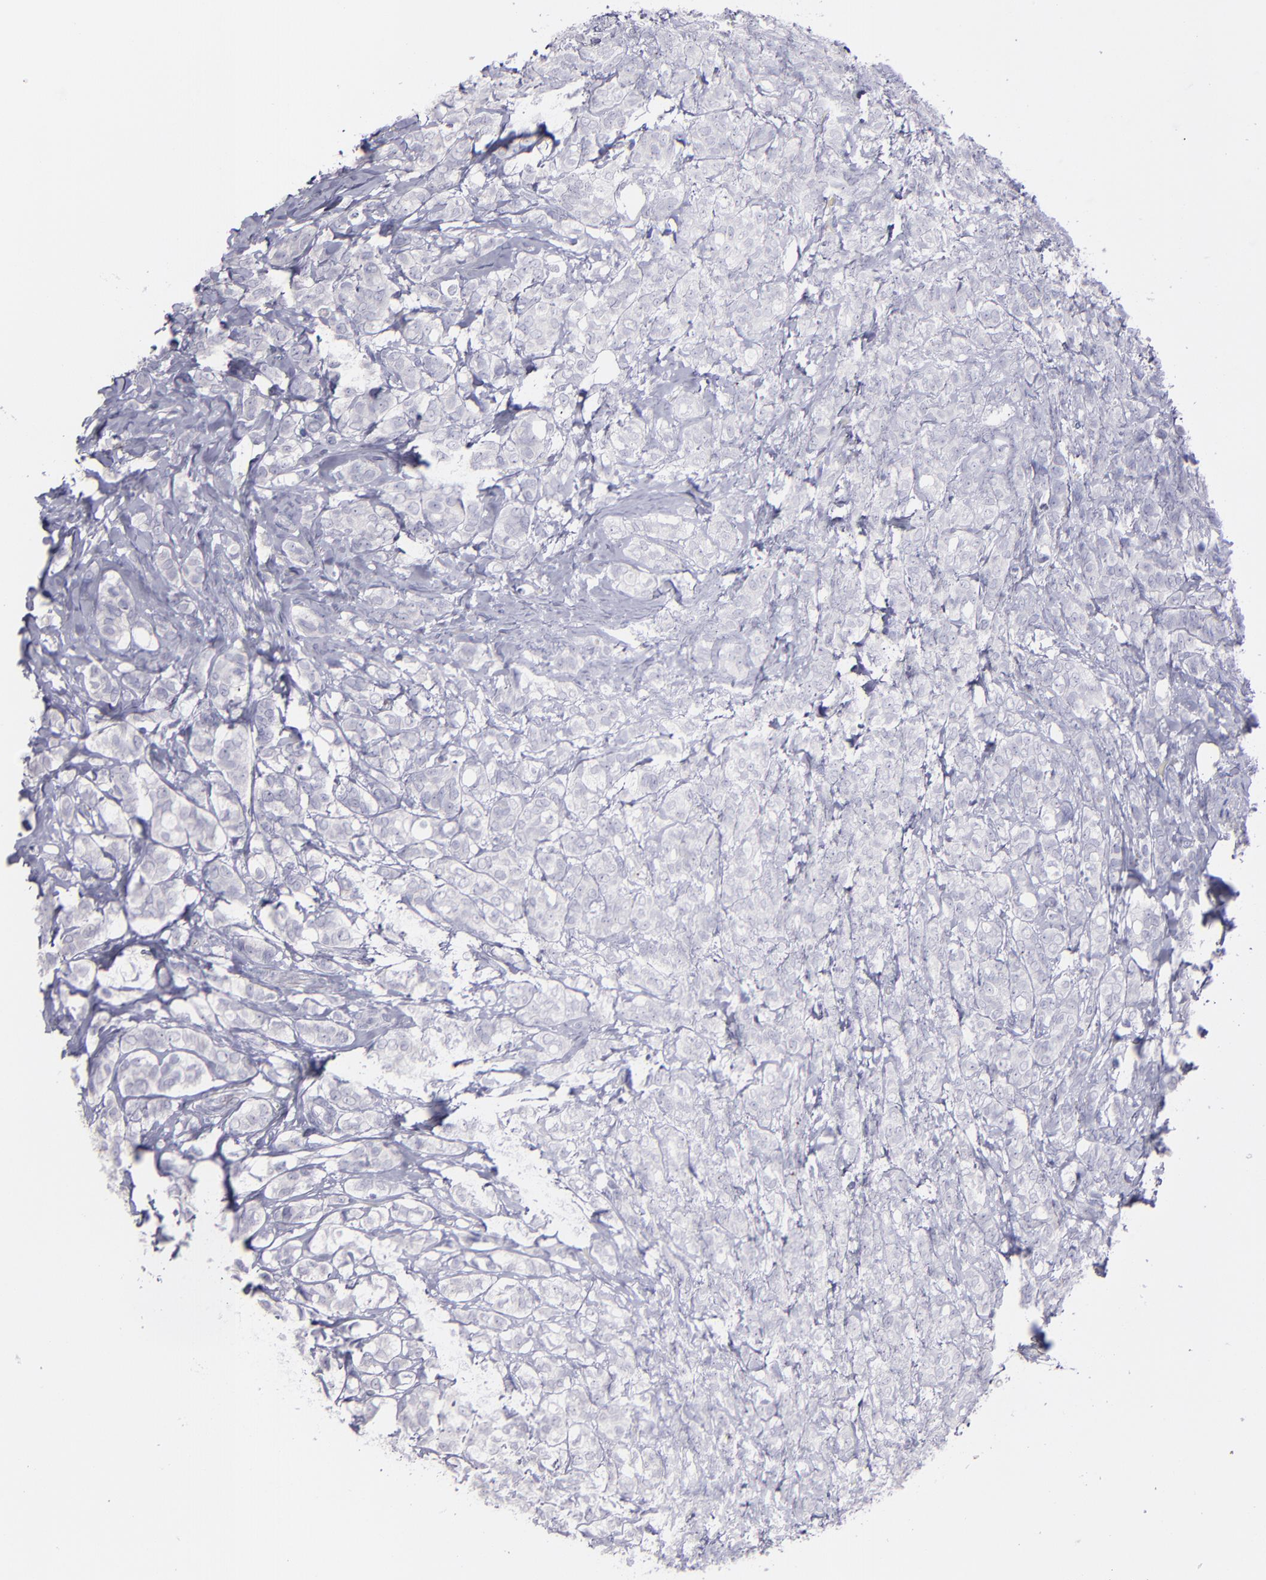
{"staining": {"intensity": "negative", "quantity": "none", "location": "none"}, "tissue": "breast cancer", "cell_type": "Tumor cells", "image_type": "cancer", "snomed": [{"axis": "morphology", "description": "Lobular carcinoma"}, {"axis": "topography", "description": "Breast"}], "caption": "The histopathology image exhibits no staining of tumor cells in breast lobular carcinoma.", "gene": "SNAP25", "patient": {"sex": "female", "age": 60}}